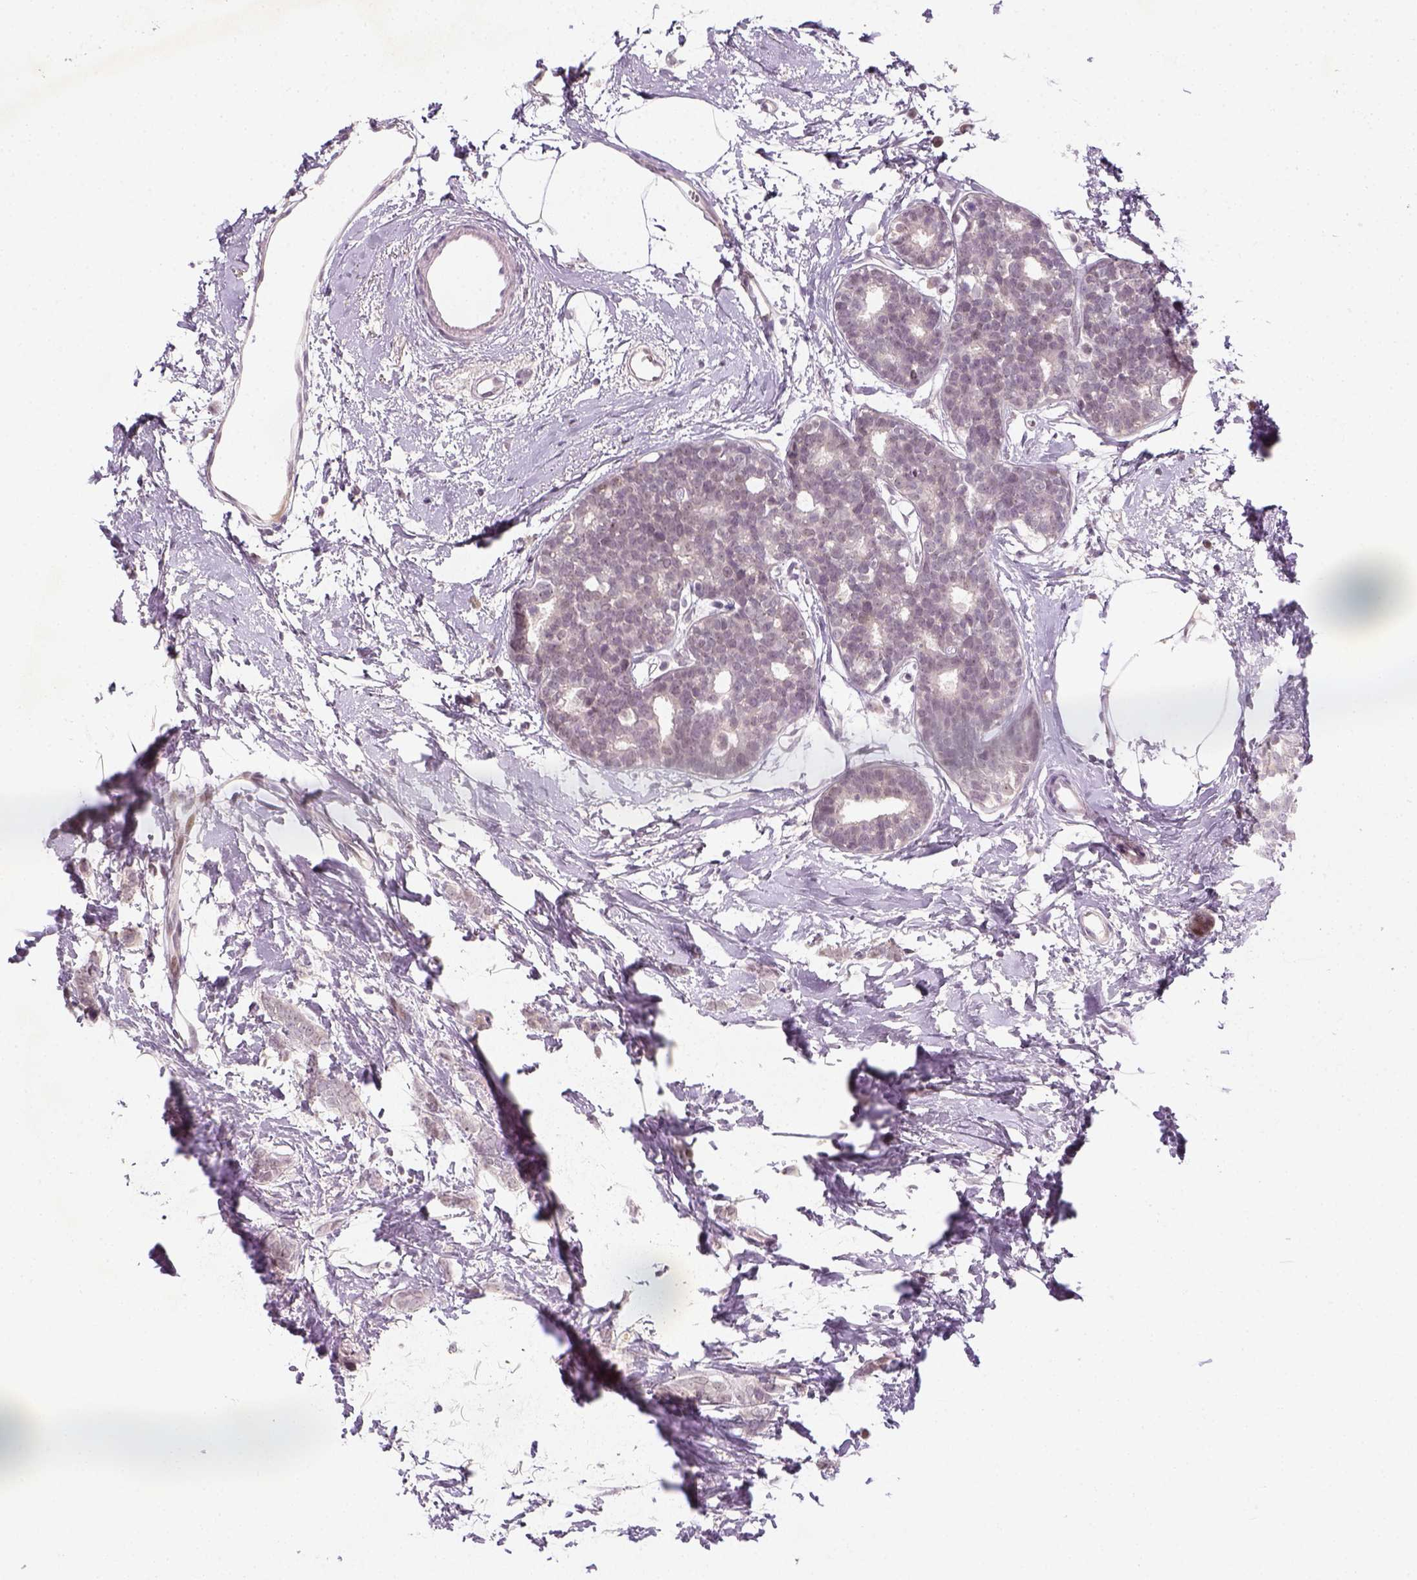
{"staining": {"intensity": "negative", "quantity": "none", "location": "none"}, "tissue": "breast cancer", "cell_type": "Tumor cells", "image_type": "cancer", "snomed": [{"axis": "morphology", "description": "Duct carcinoma"}, {"axis": "topography", "description": "Breast"}], "caption": "IHC histopathology image of human breast infiltrating ductal carcinoma stained for a protein (brown), which shows no staining in tumor cells.", "gene": "MAGEB3", "patient": {"sex": "female", "age": 40}}